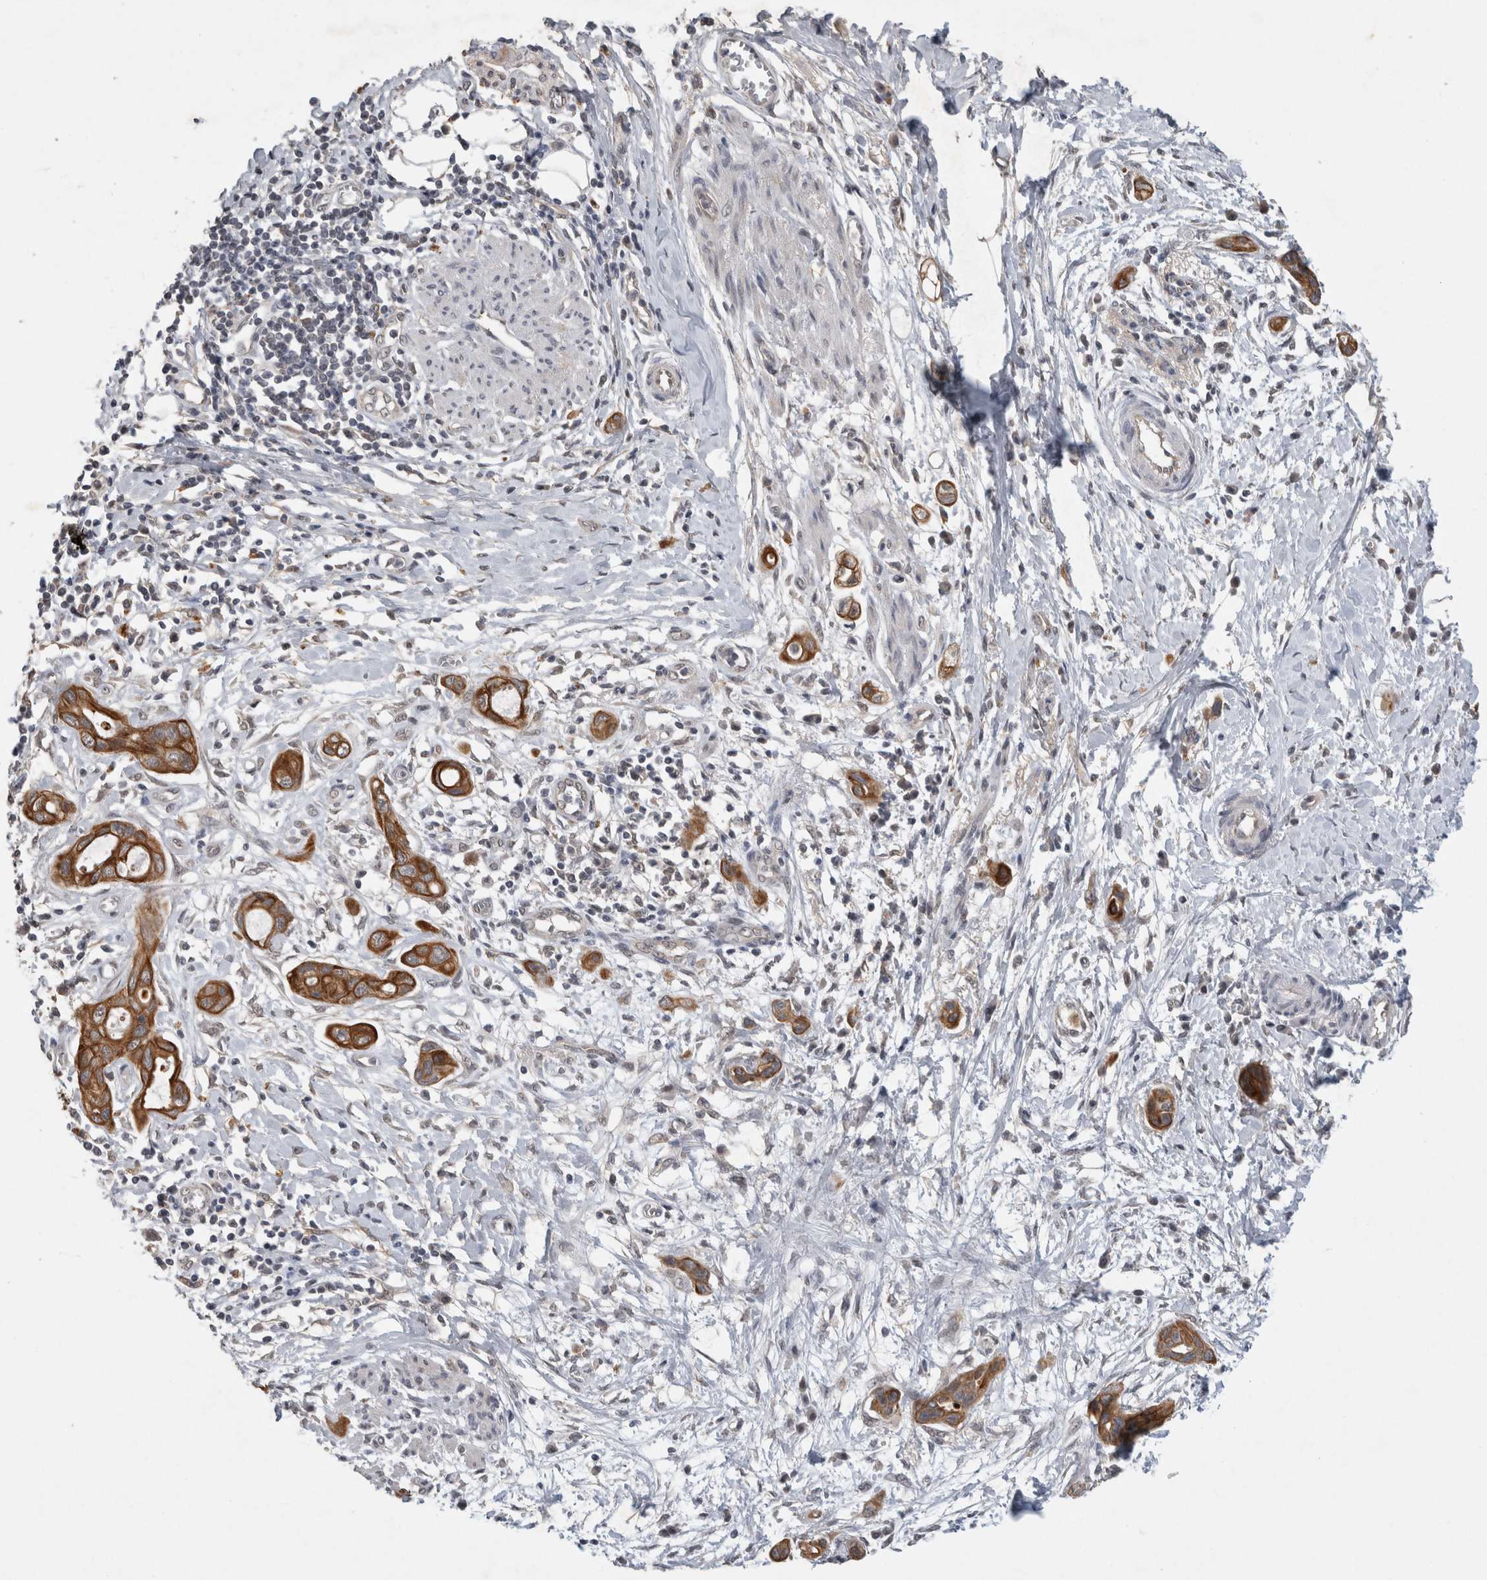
{"staining": {"intensity": "strong", "quantity": ">75%", "location": "cytoplasmic/membranous"}, "tissue": "pancreatic cancer", "cell_type": "Tumor cells", "image_type": "cancer", "snomed": [{"axis": "morphology", "description": "Adenocarcinoma, NOS"}, {"axis": "topography", "description": "Pancreas"}], "caption": "Immunohistochemical staining of pancreatic adenocarcinoma displays high levels of strong cytoplasmic/membranous positivity in approximately >75% of tumor cells. (brown staining indicates protein expression, while blue staining denotes nuclei).", "gene": "RHPN1", "patient": {"sex": "male", "age": 59}}